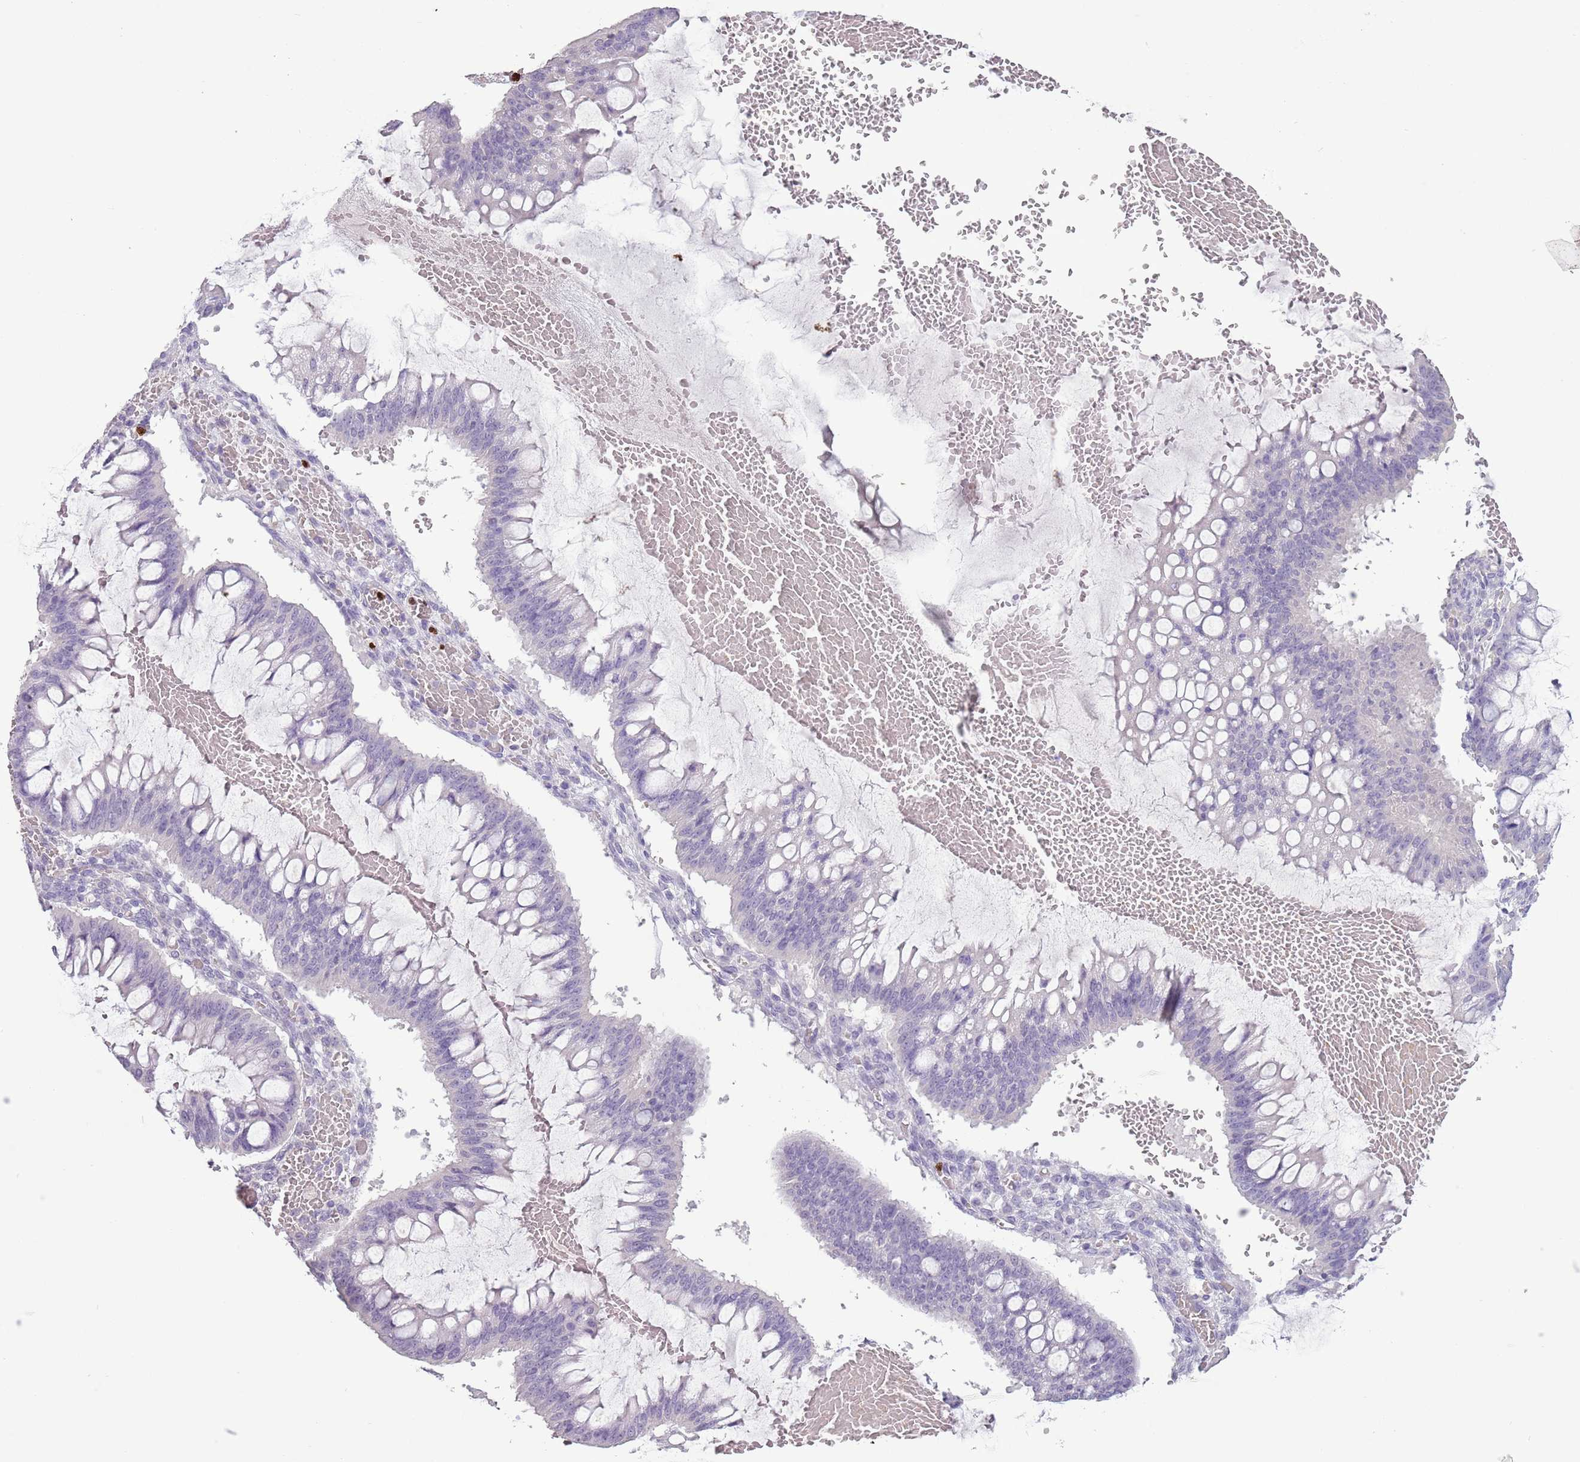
{"staining": {"intensity": "negative", "quantity": "none", "location": "none"}, "tissue": "ovarian cancer", "cell_type": "Tumor cells", "image_type": "cancer", "snomed": [{"axis": "morphology", "description": "Cystadenocarcinoma, mucinous, NOS"}, {"axis": "topography", "description": "Ovary"}], "caption": "This is a image of immunohistochemistry staining of ovarian cancer, which shows no staining in tumor cells.", "gene": "CELF6", "patient": {"sex": "female", "age": 73}}